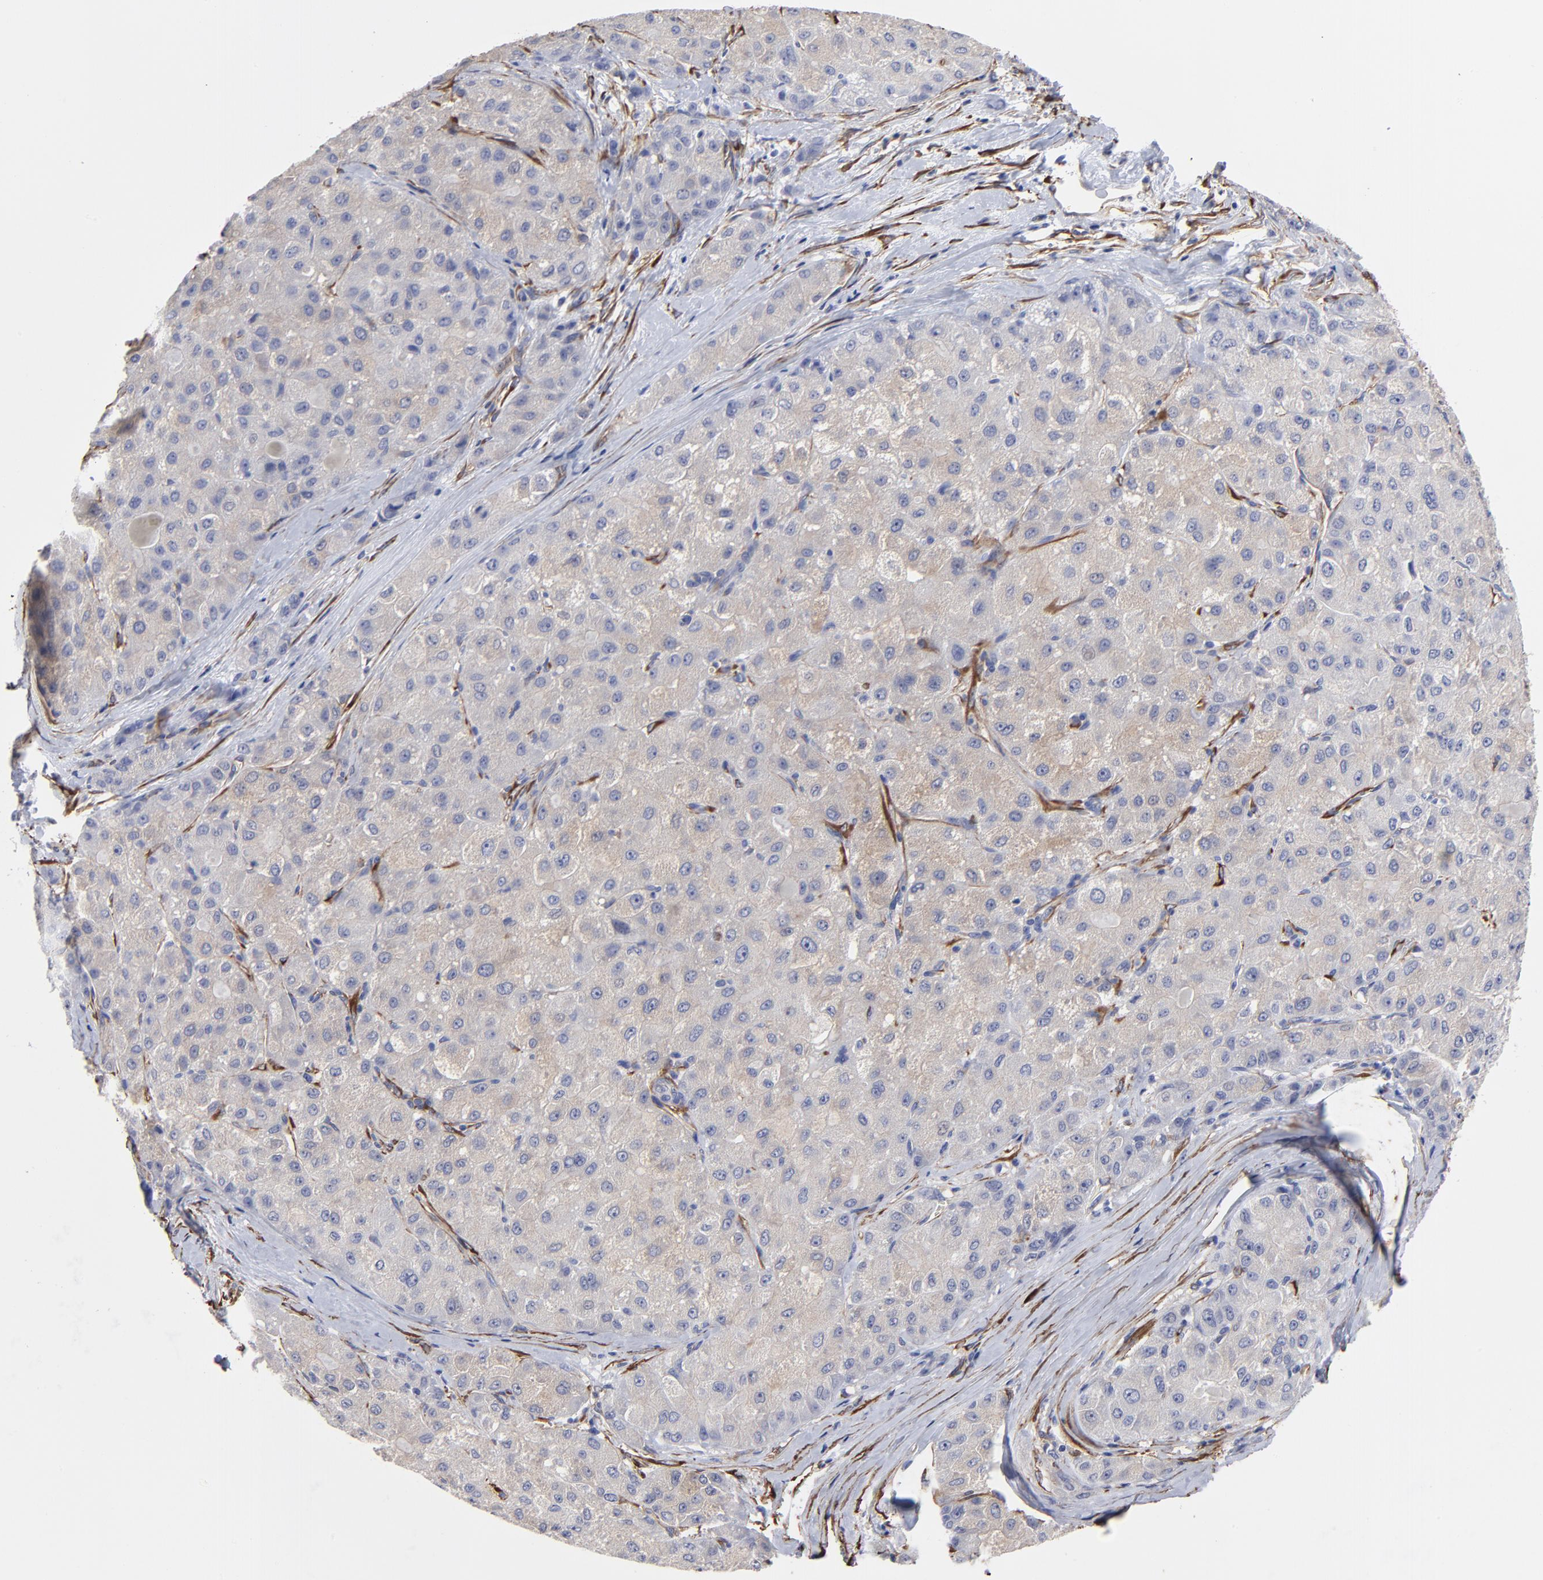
{"staining": {"intensity": "negative", "quantity": "none", "location": "none"}, "tissue": "liver cancer", "cell_type": "Tumor cells", "image_type": "cancer", "snomed": [{"axis": "morphology", "description": "Carcinoma, Hepatocellular, NOS"}, {"axis": "topography", "description": "Liver"}], "caption": "This is an immunohistochemistry image of hepatocellular carcinoma (liver). There is no positivity in tumor cells.", "gene": "CILP", "patient": {"sex": "male", "age": 80}}